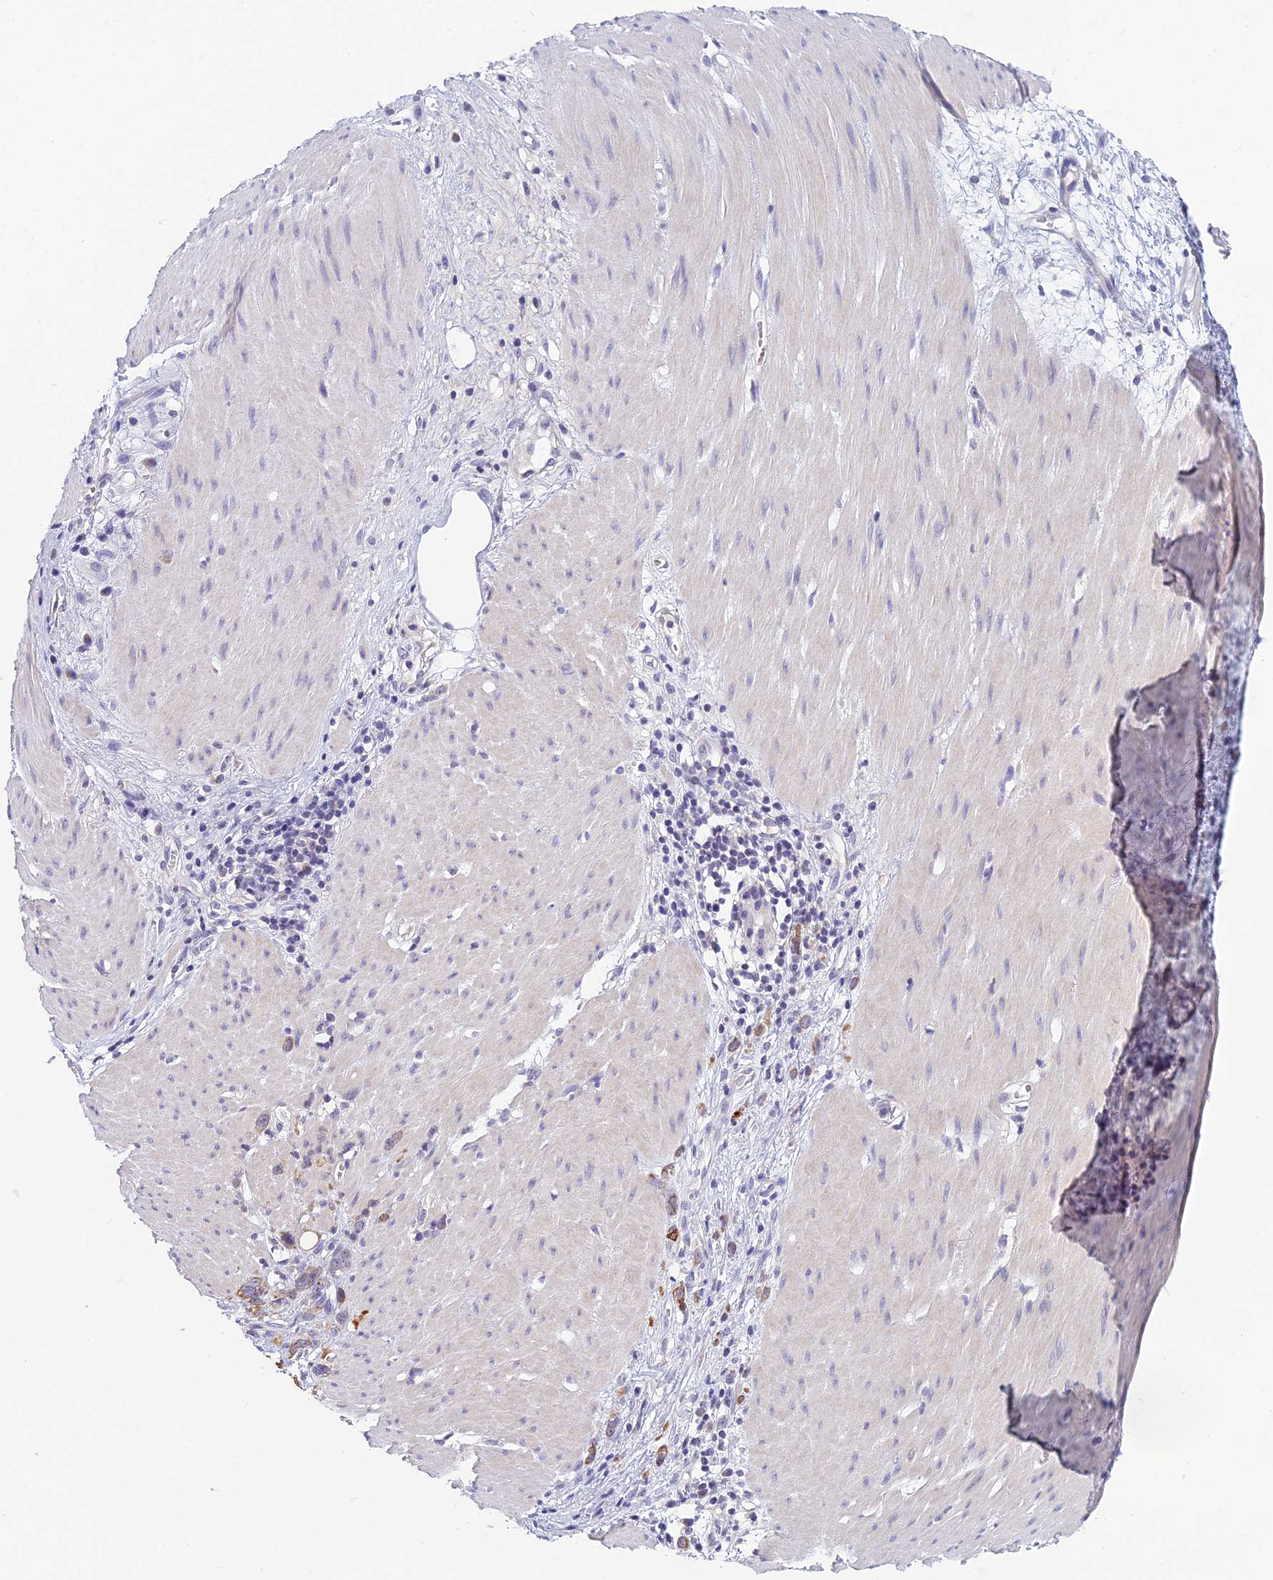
{"staining": {"intensity": "weak", "quantity": "25%-75%", "location": "cytoplasmic/membranous"}, "tissue": "stomach cancer", "cell_type": "Tumor cells", "image_type": "cancer", "snomed": [{"axis": "morphology", "description": "Adenocarcinoma, NOS"}, {"axis": "topography", "description": "Stomach"}], "caption": "Brown immunohistochemical staining in stomach cancer exhibits weak cytoplasmic/membranous staining in about 25%-75% of tumor cells.", "gene": "RBM41", "patient": {"sex": "female", "age": 76}}